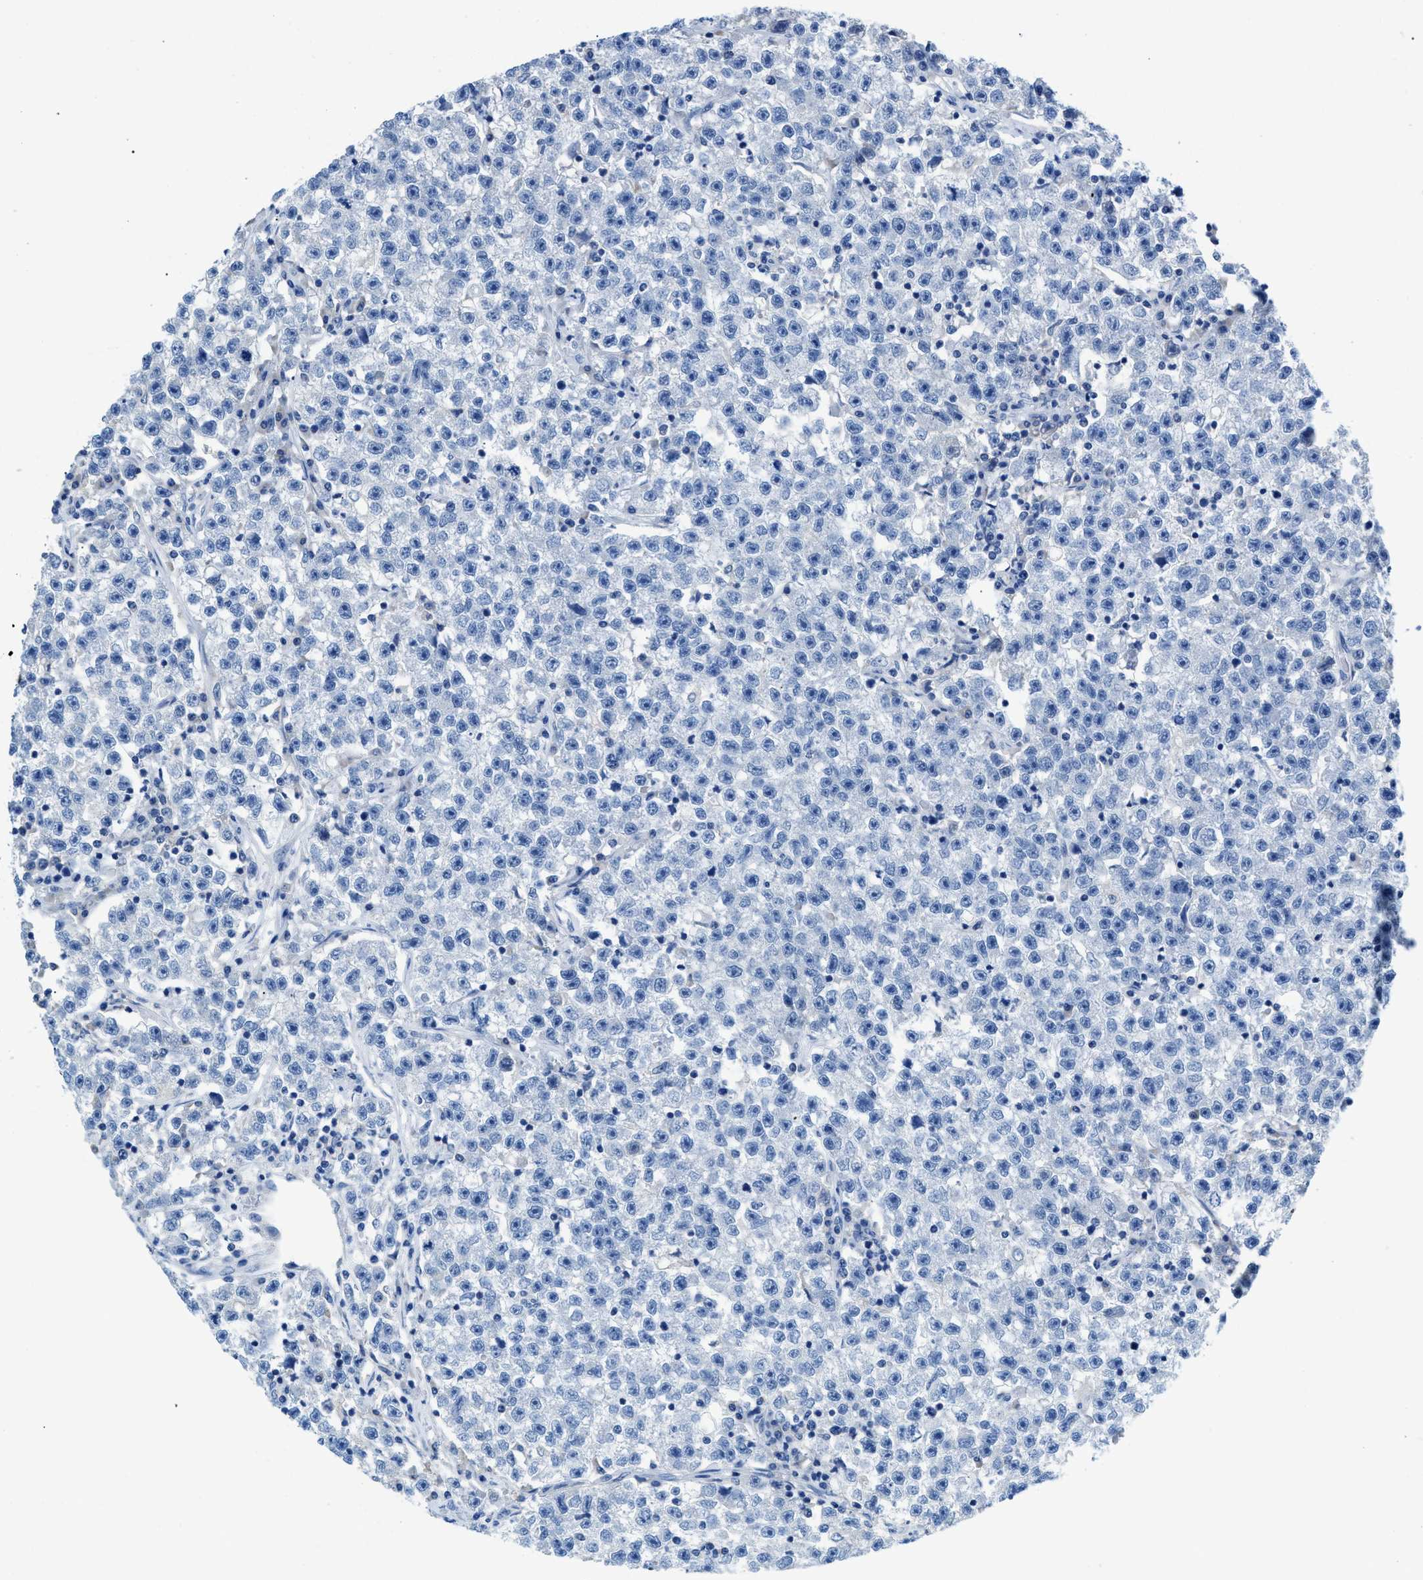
{"staining": {"intensity": "negative", "quantity": "none", "location": "none"}, "tissue": "testis cancer", "cell_type": "Tumor cells", "image_type": "cancer", "snomed": [{"axis": "morphology", "description": "Seminoma, NOS"}, {"axis": "topography", "description": "Testis"}], "caption": "A high-resolution histopathology image shows IHC staining of testis cancer, which exhibits no significant positivity in tumor cells.", "gene": "SLC10A6", "patient": {"sex": "male", "age": 22}}